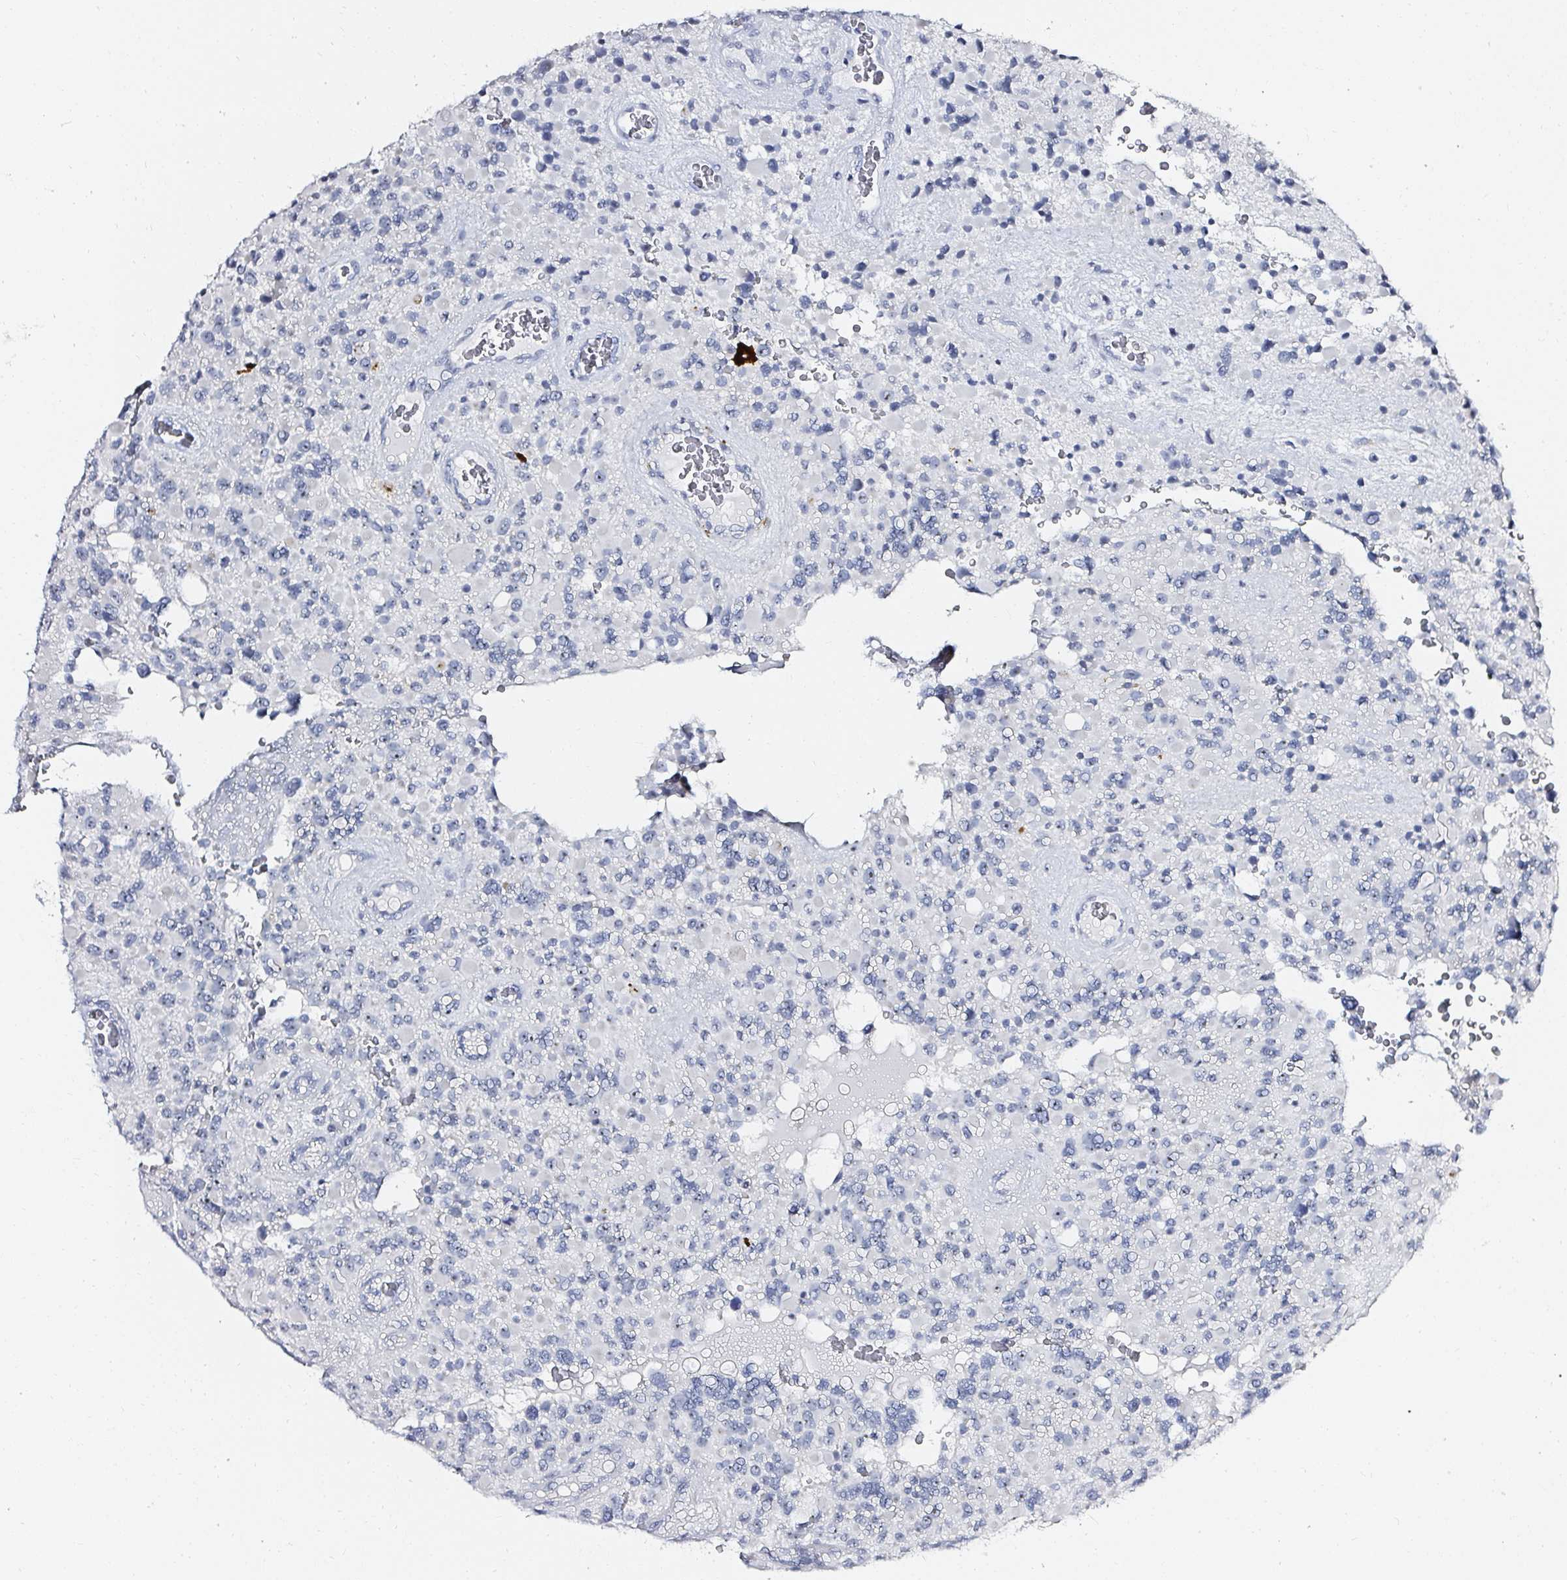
{"staining": {"intensity": "negative", "quantity": "none", "location": "none"}, "tissue": "glioma", "cell_type": "Tumor cells", "image_type": "cancer", "snomed": [{"axis": "morphology", "description": "Glioma, malignant, High grade"}, {"axis": "topography", "description": "Brain"}], "caption": "Immunohistochemistry of high-grade glioma (malignant) demonstrates no expression in tumor cells. (DAB (3,3'-diaminobenzidine) immunohistochemistry (IHC) visualized using brightfield microscopy, high magnification).", "gene": "ACAN", "patient": {"sex": "female", "age": 40}}